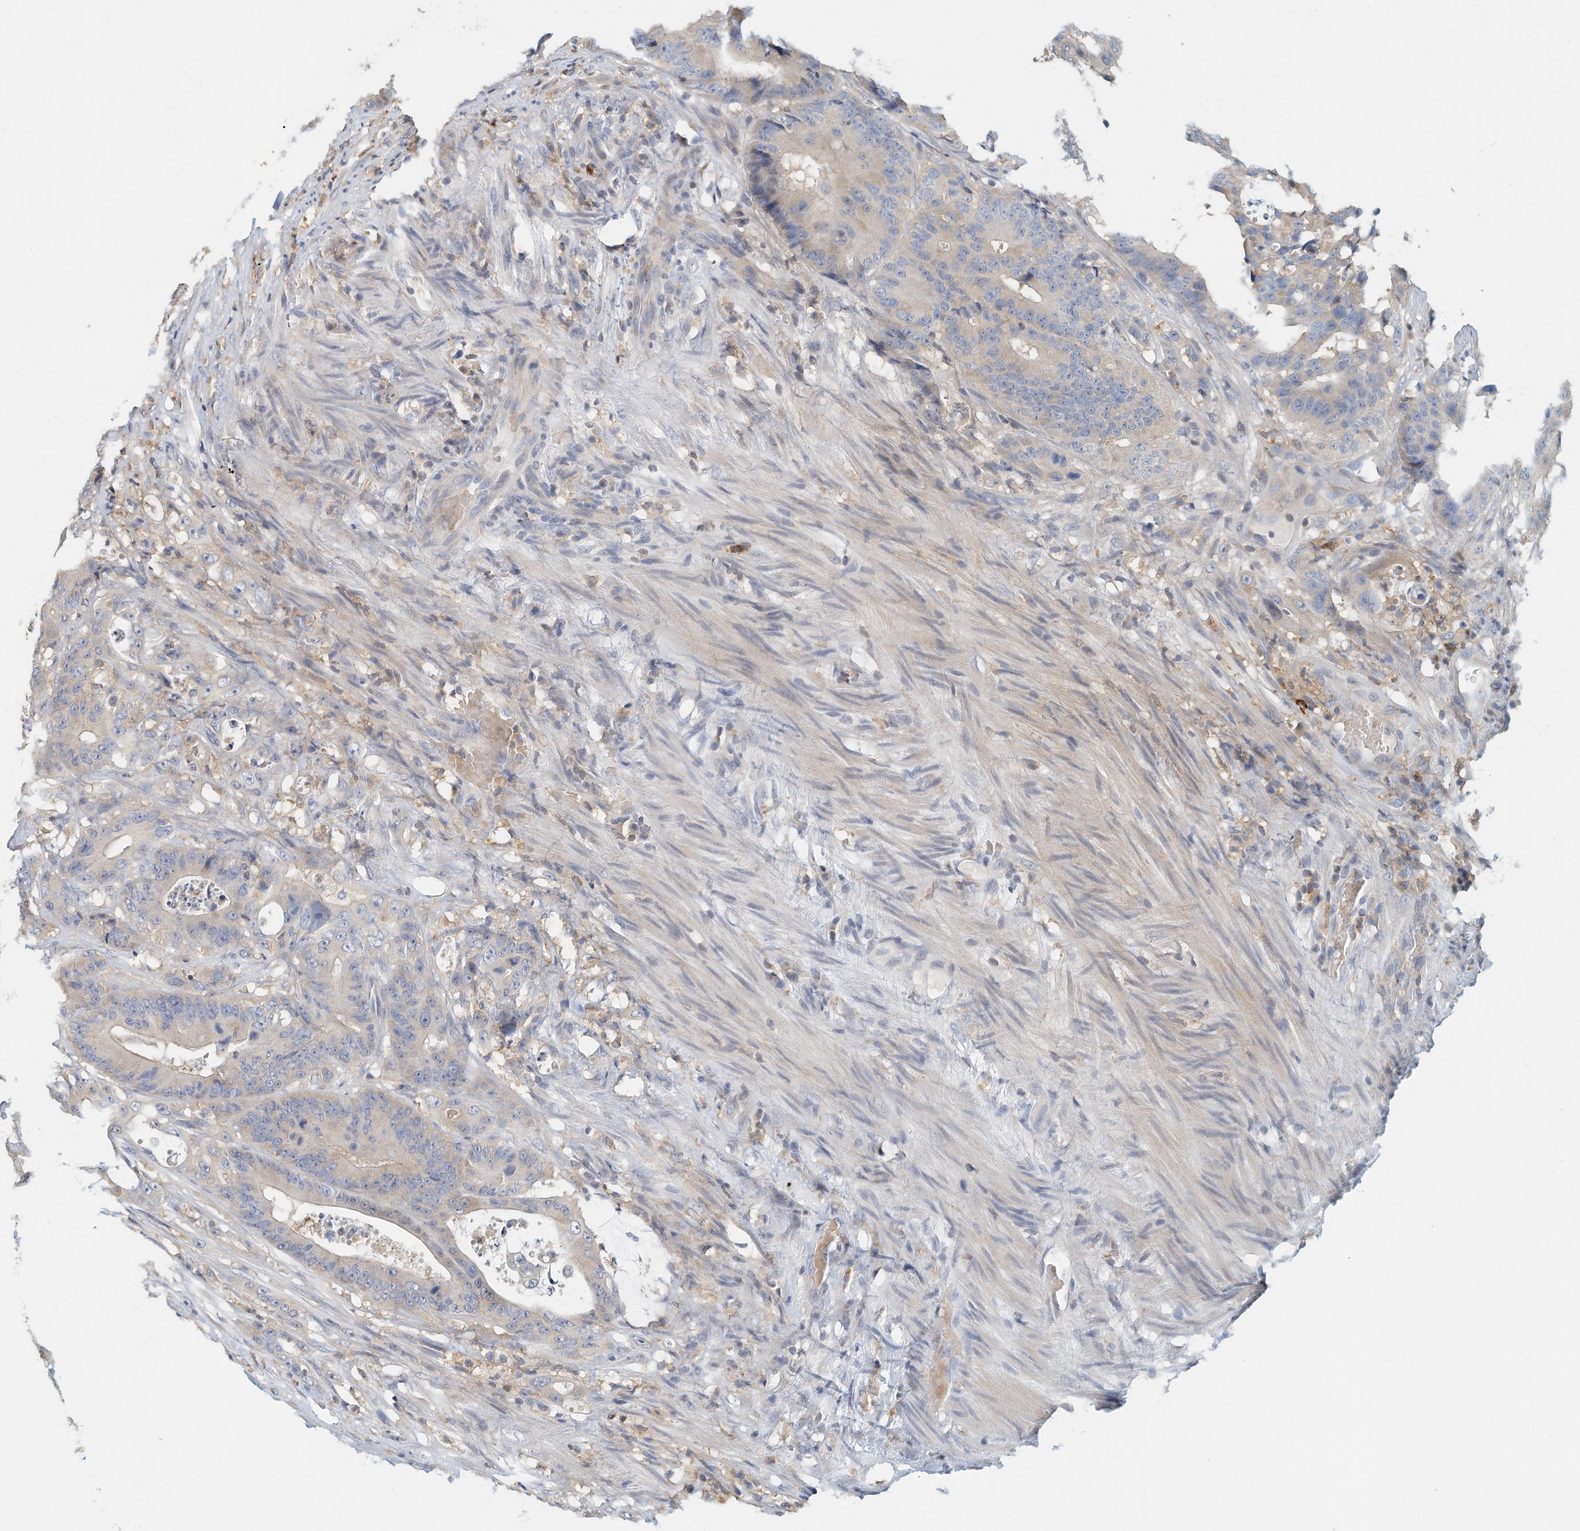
{"staining": {"intensity": "negative", "quantity": "none", "location": "none"}, "tissue": "colorectal cancer", "cell_type": "Tumor cells", "image_type": "cancer", "snomed": [{"axis": "morphology", "description": "Adenocarcinoma, NOS"}, {"axis": "topography", "description": "Colon"}], "caption": "IHC of colorectal cancer shows no positivity in tumor cells. (DAB (3,3'-diaminobenzidine) immunohistochemistry with hematoxylin counter stain).", "gene": "MICAL1", "patient": {"sex": "male", "age": 83}}